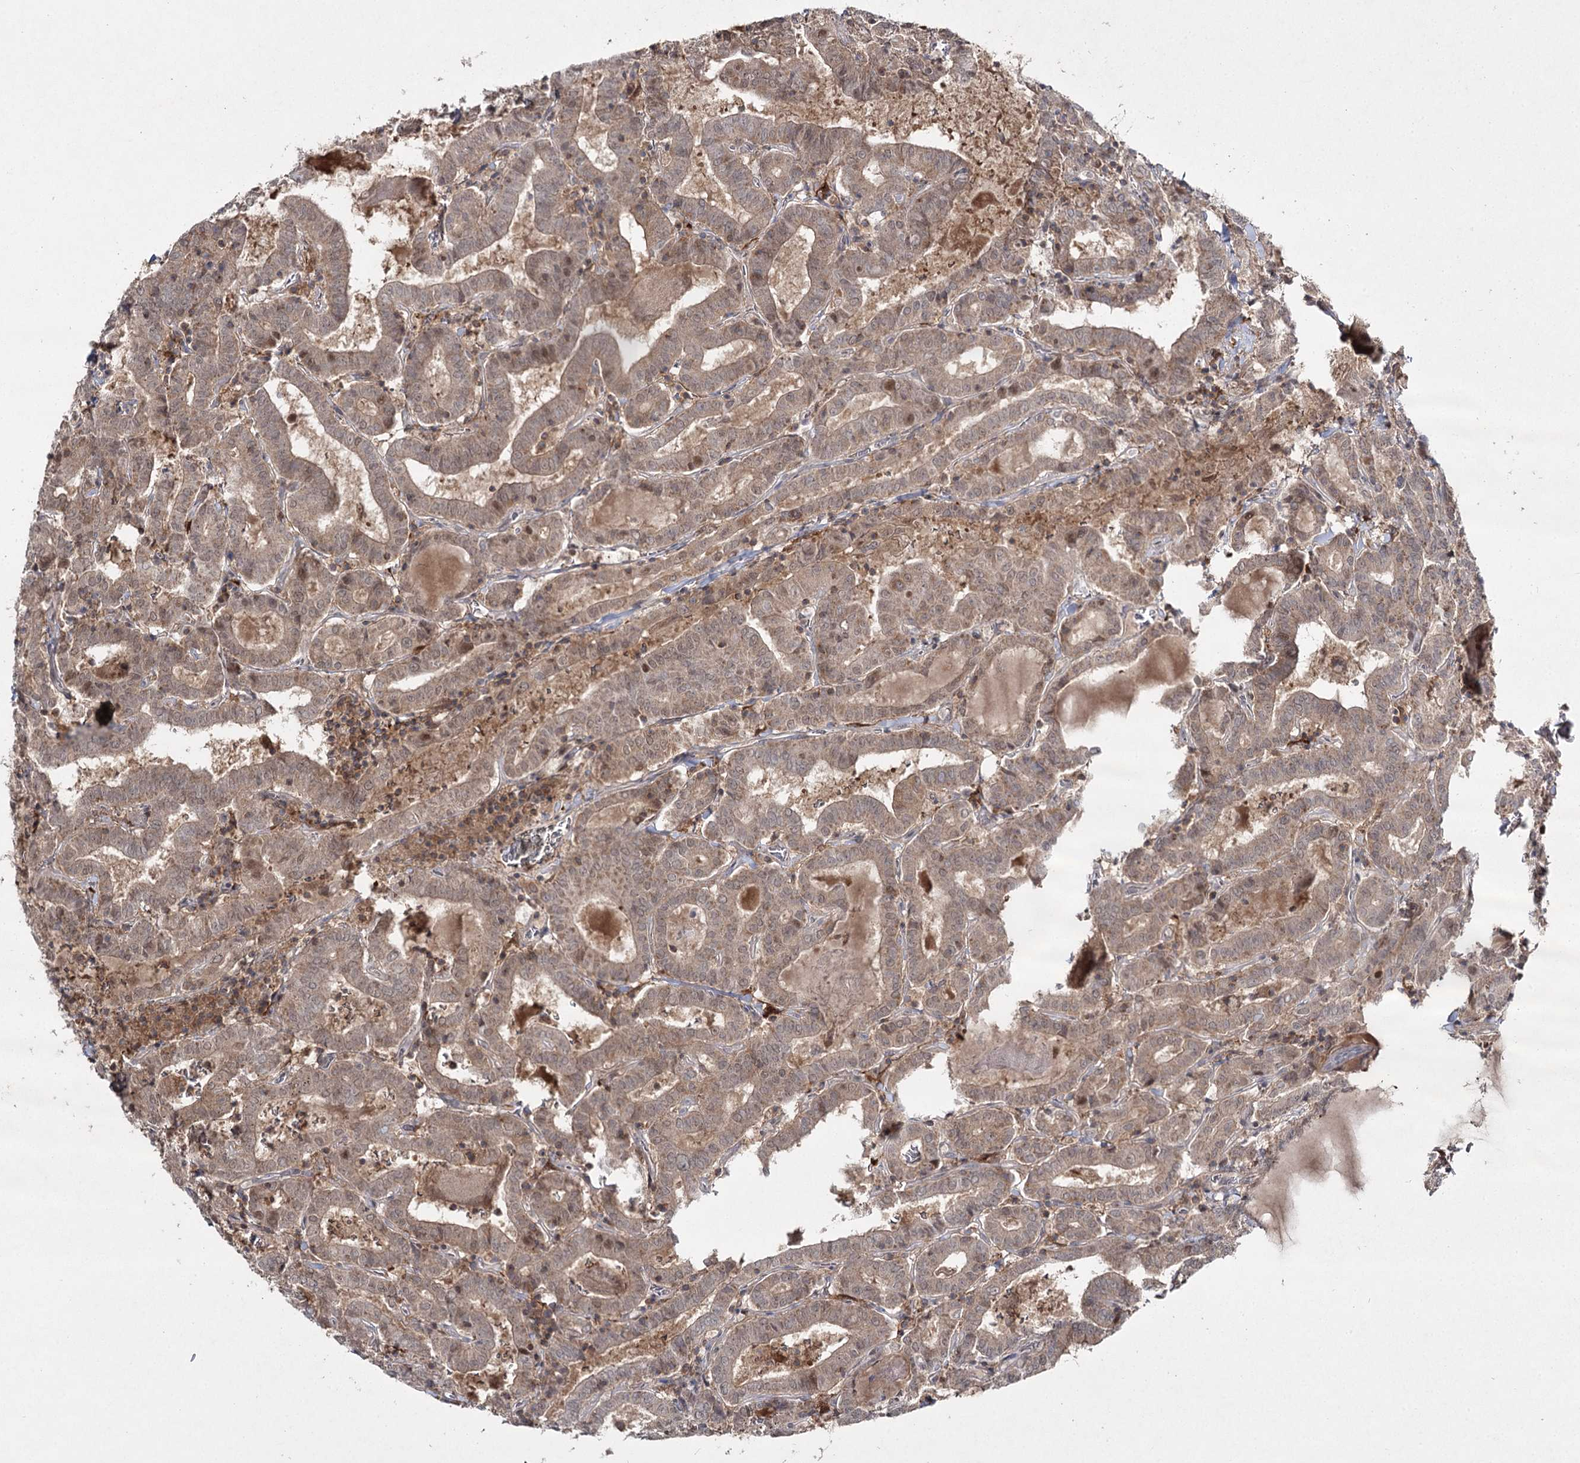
{"staining": {"intensity": "weak", "quantity": ">75%", "location": "cytoplasmic/membranous,nuclear"}, "tissue": "thyroid cancer", "cell_type": "Tumor cells", "image_type": "cancer", "snomed": [{"axis": "morphology", "description": "Papillary adenocarcinoma, NOS"}, {"axis": "topography", "description": "Thyroid gland"}], "caption": "This photomicrograph demonstrates IHC staining of thyroid papillary adenocarcinoma, with low weak cytoplasmic/membranous and nuclear positivity in approximately >75% of tumor cells.", "gene": "WDR44", "patient": {"sex": "female", "age": 72}}